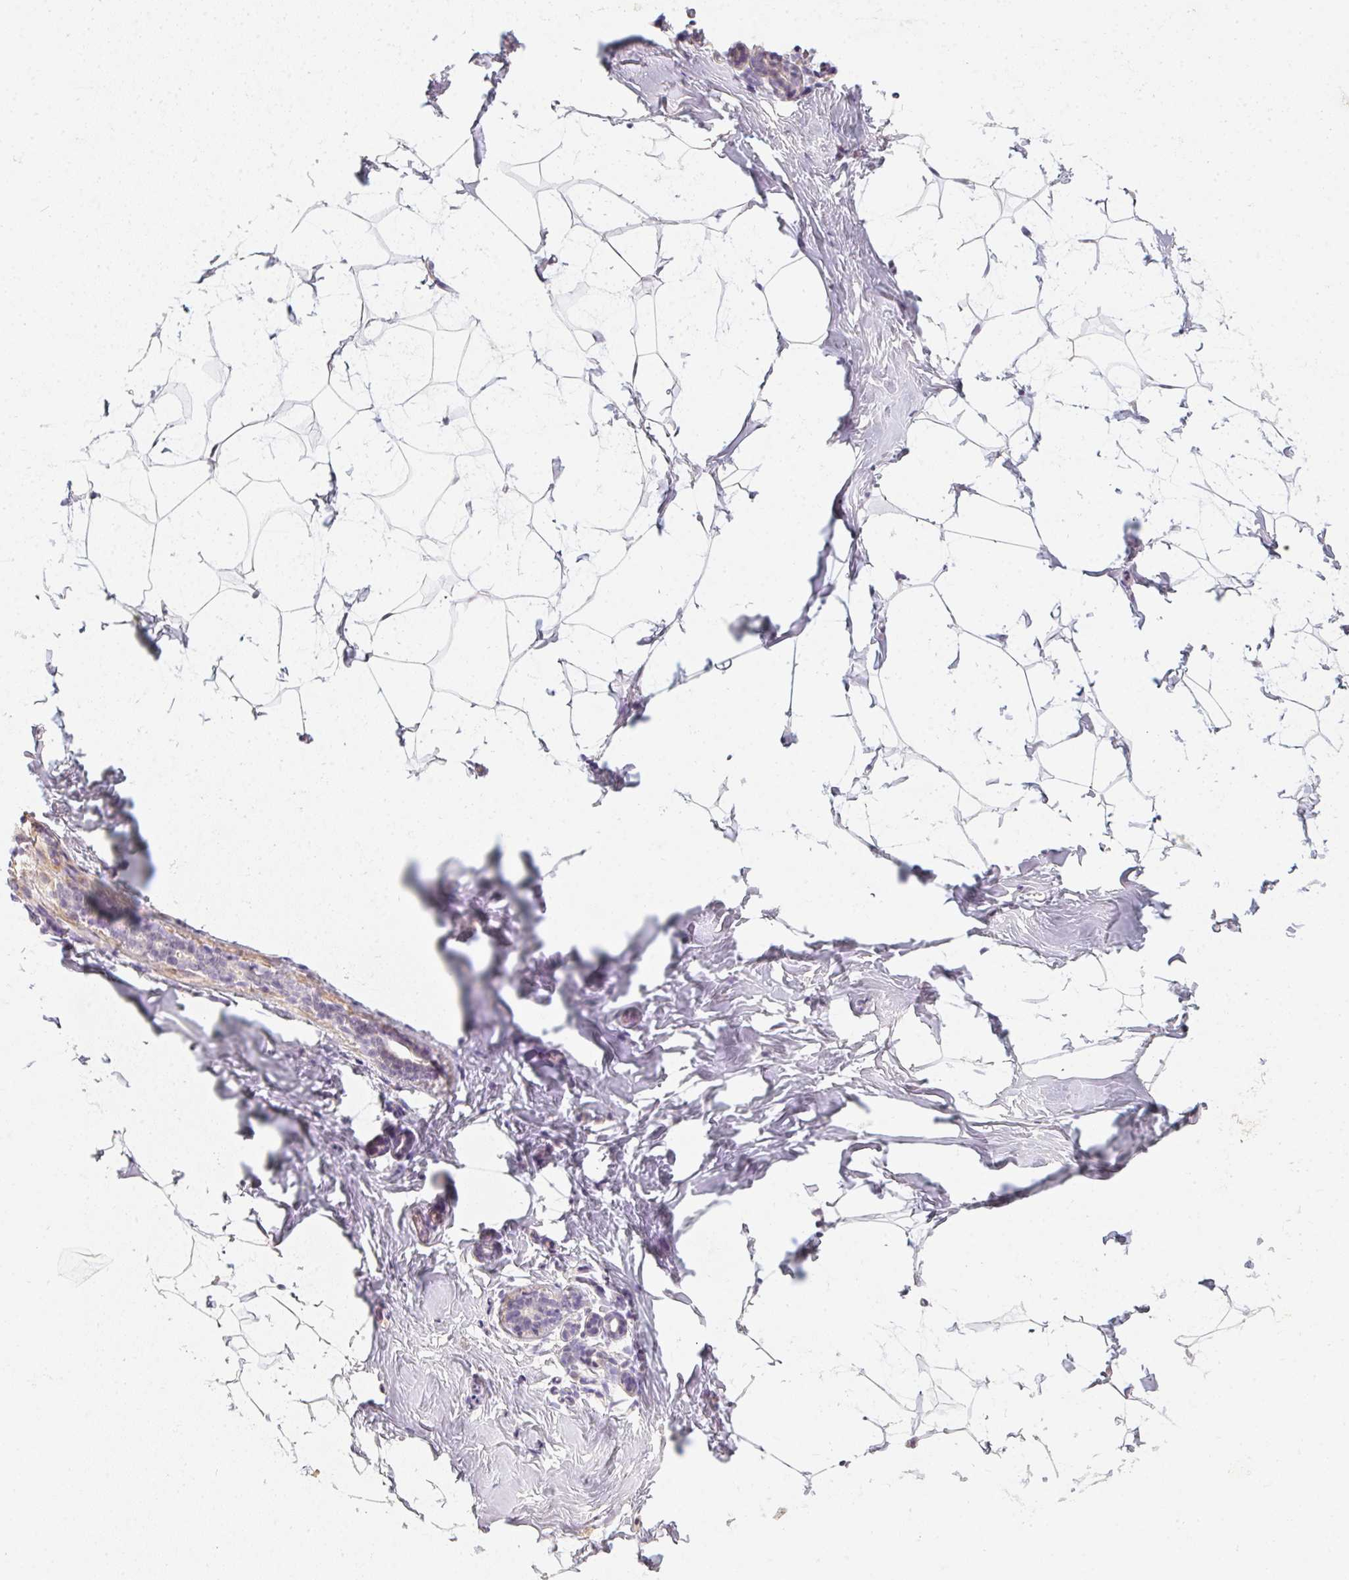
{"staining": {"intensity": "negative", "quantity": "none", "location": "none"}, "tissue": "breast", "cell_type": "Adipocytes", "image_type": "normal", "snomed": [{"axis": "morphology", "description": "Normal tissue, NOS"}, {"axis": "topography", "description": "Breast"}], "caption": "A high-resolution photomicrograph shows immunohistochemistry staining of unremarkable breast, which exhibits no significant positivity in adipocytes.", "gene": "ZBBX", "patient": {"sex": "female", "age": 32}}